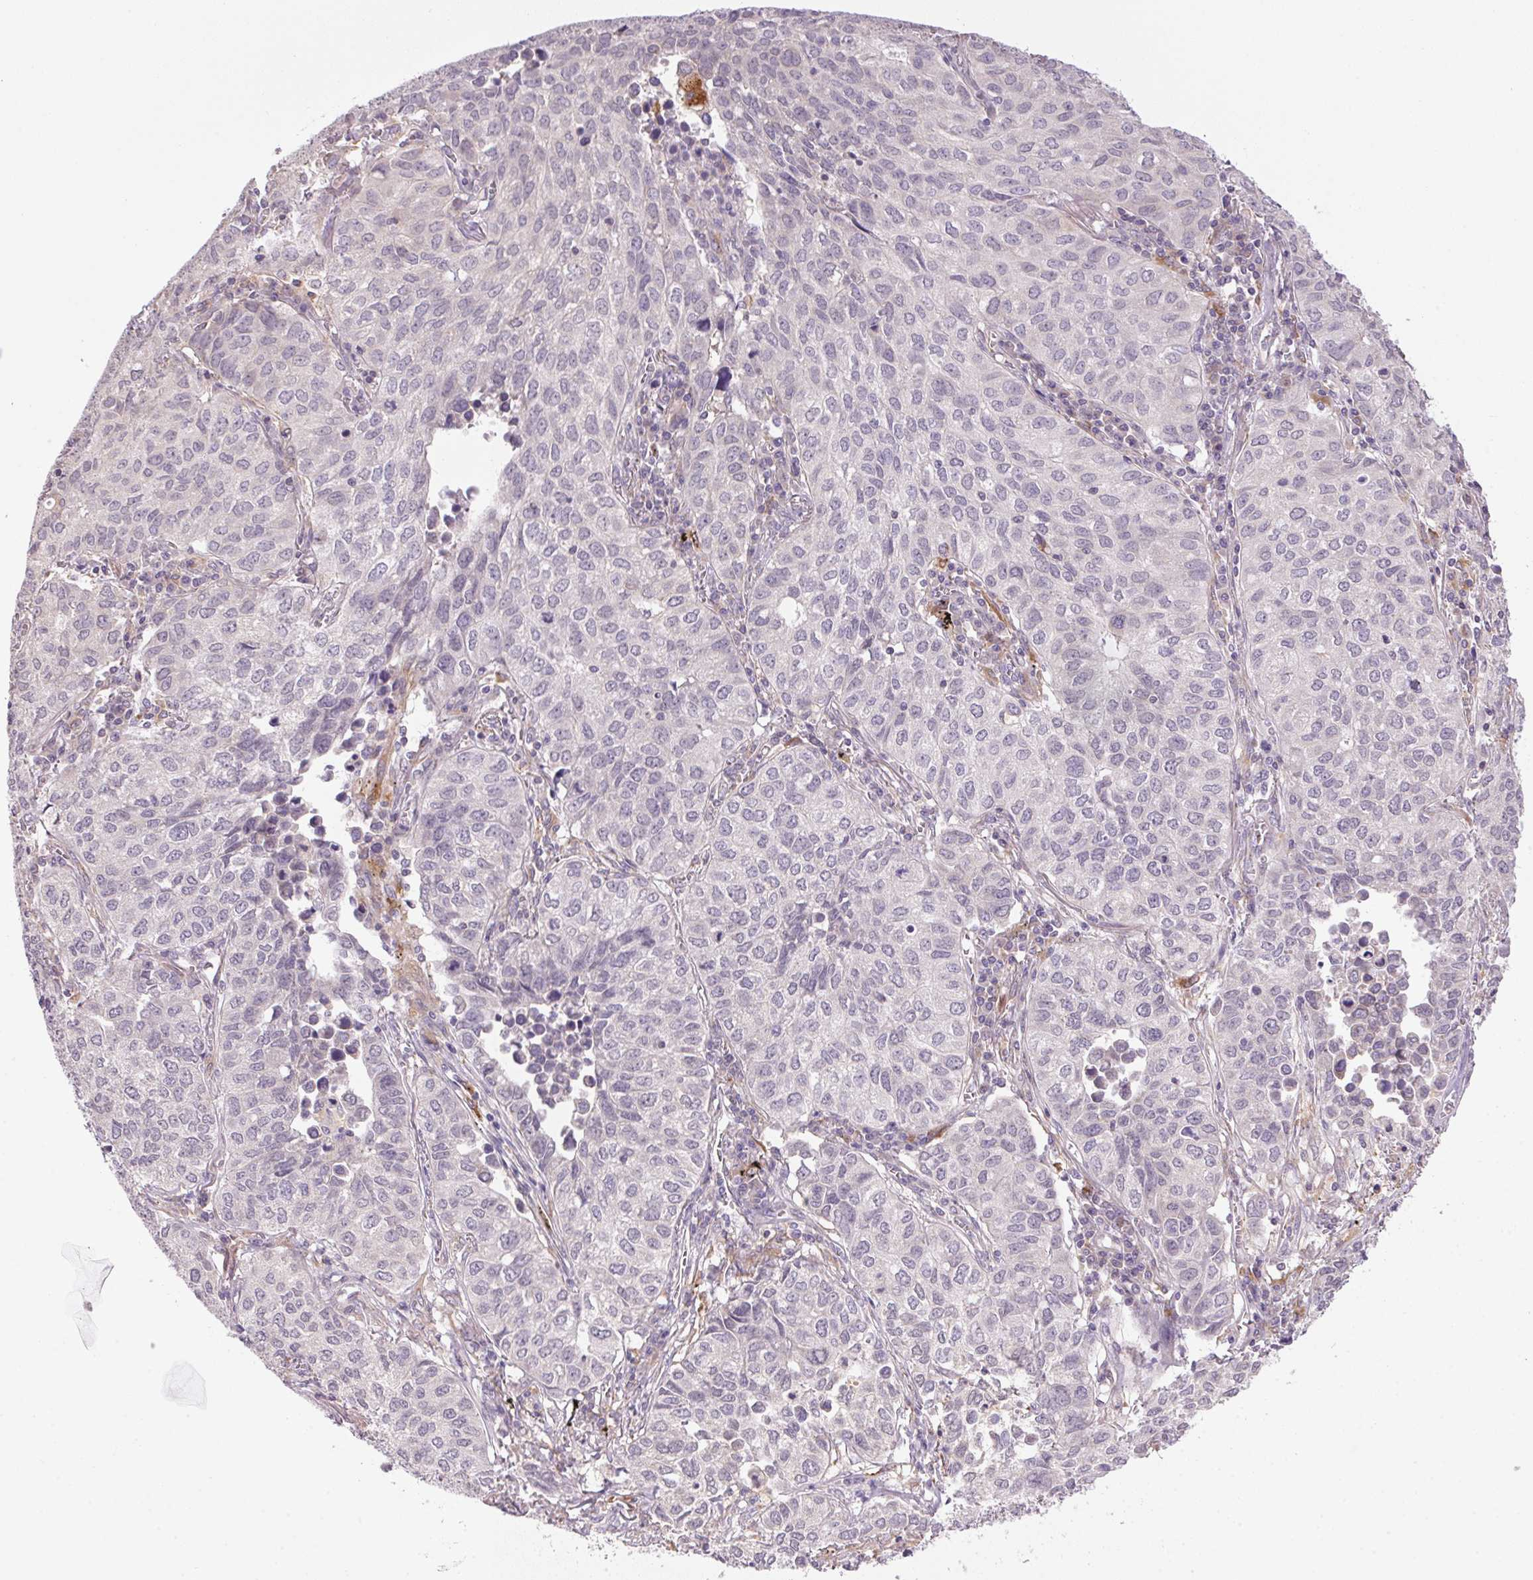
{"staining": {"intensity": "negative", "quantity": "none", "location": "none"}, "tissue": "lung cancer", "cell_type": "Tumor cells", "image_type": "cancer", "snomed": [{"axis": "morphology", "description": "Adenocarcinoma, NOS"}, {"axis": "topography", "description": "Lung"}], "caption": "Histopathology image shows no protein staining in tumor cells of lung cancer (adenocarcinoma) tissue.", "gene": "ADH5", "patient": {"sex": "female", "age": 50}}